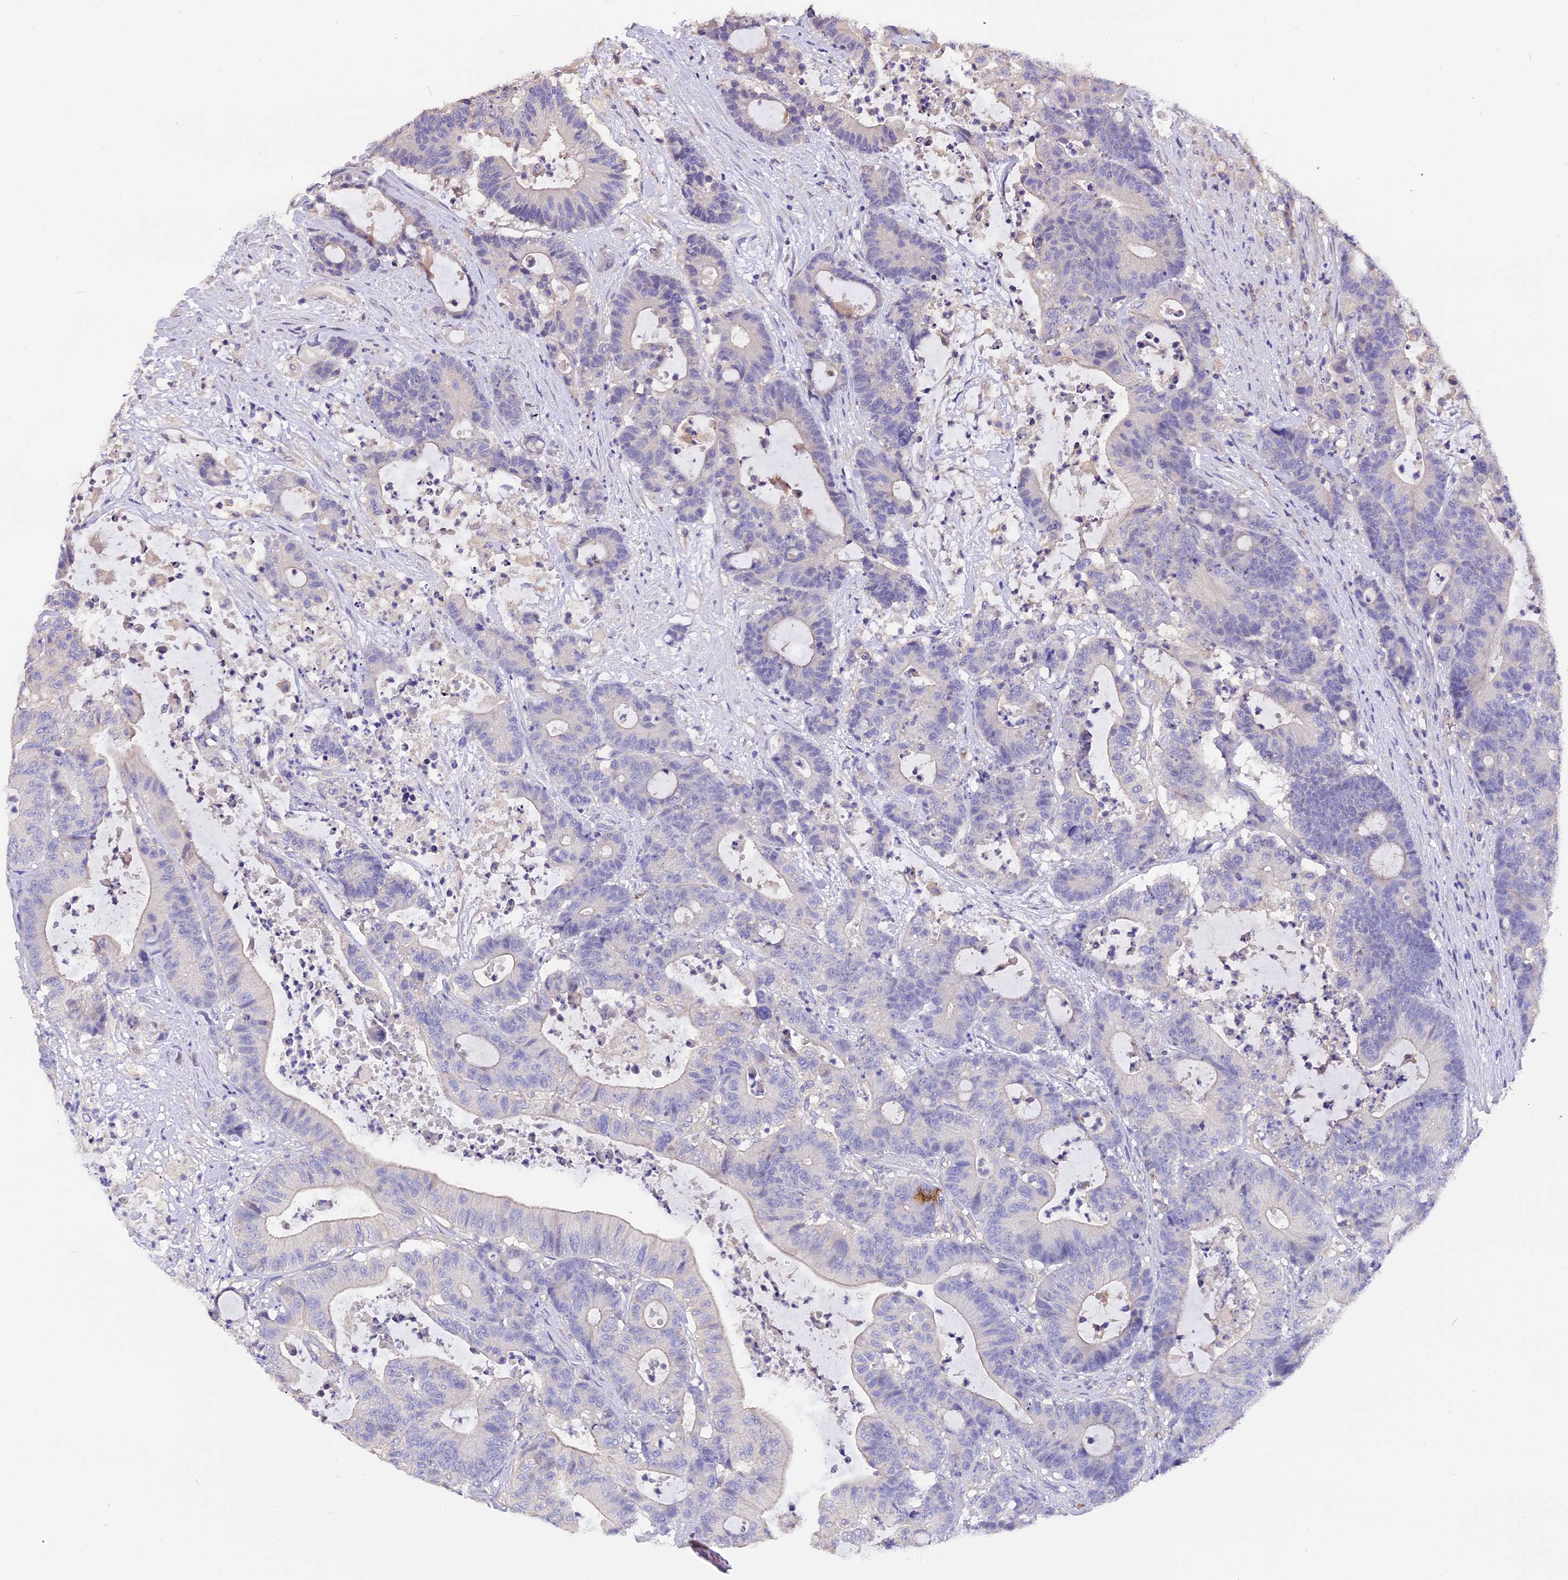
{"staining": {"intensity": "negative", "quantity": "none", "location": "none"}, "tissue": "colorectal cancer", "cell_type": "Tumor cells", "image_type": "cancer", "snomed": [{"axis": "morphology", "description": "Adenocarcinoma, NOS"}, {"axis": "topography", "description": "Colon"}], "caption": "Immunohistochemistry (IHC) of colorectal cancer displays no staining in tumor cells.", "gene": "AP3B2", "patient": {"sex": "female", "age": 84}}